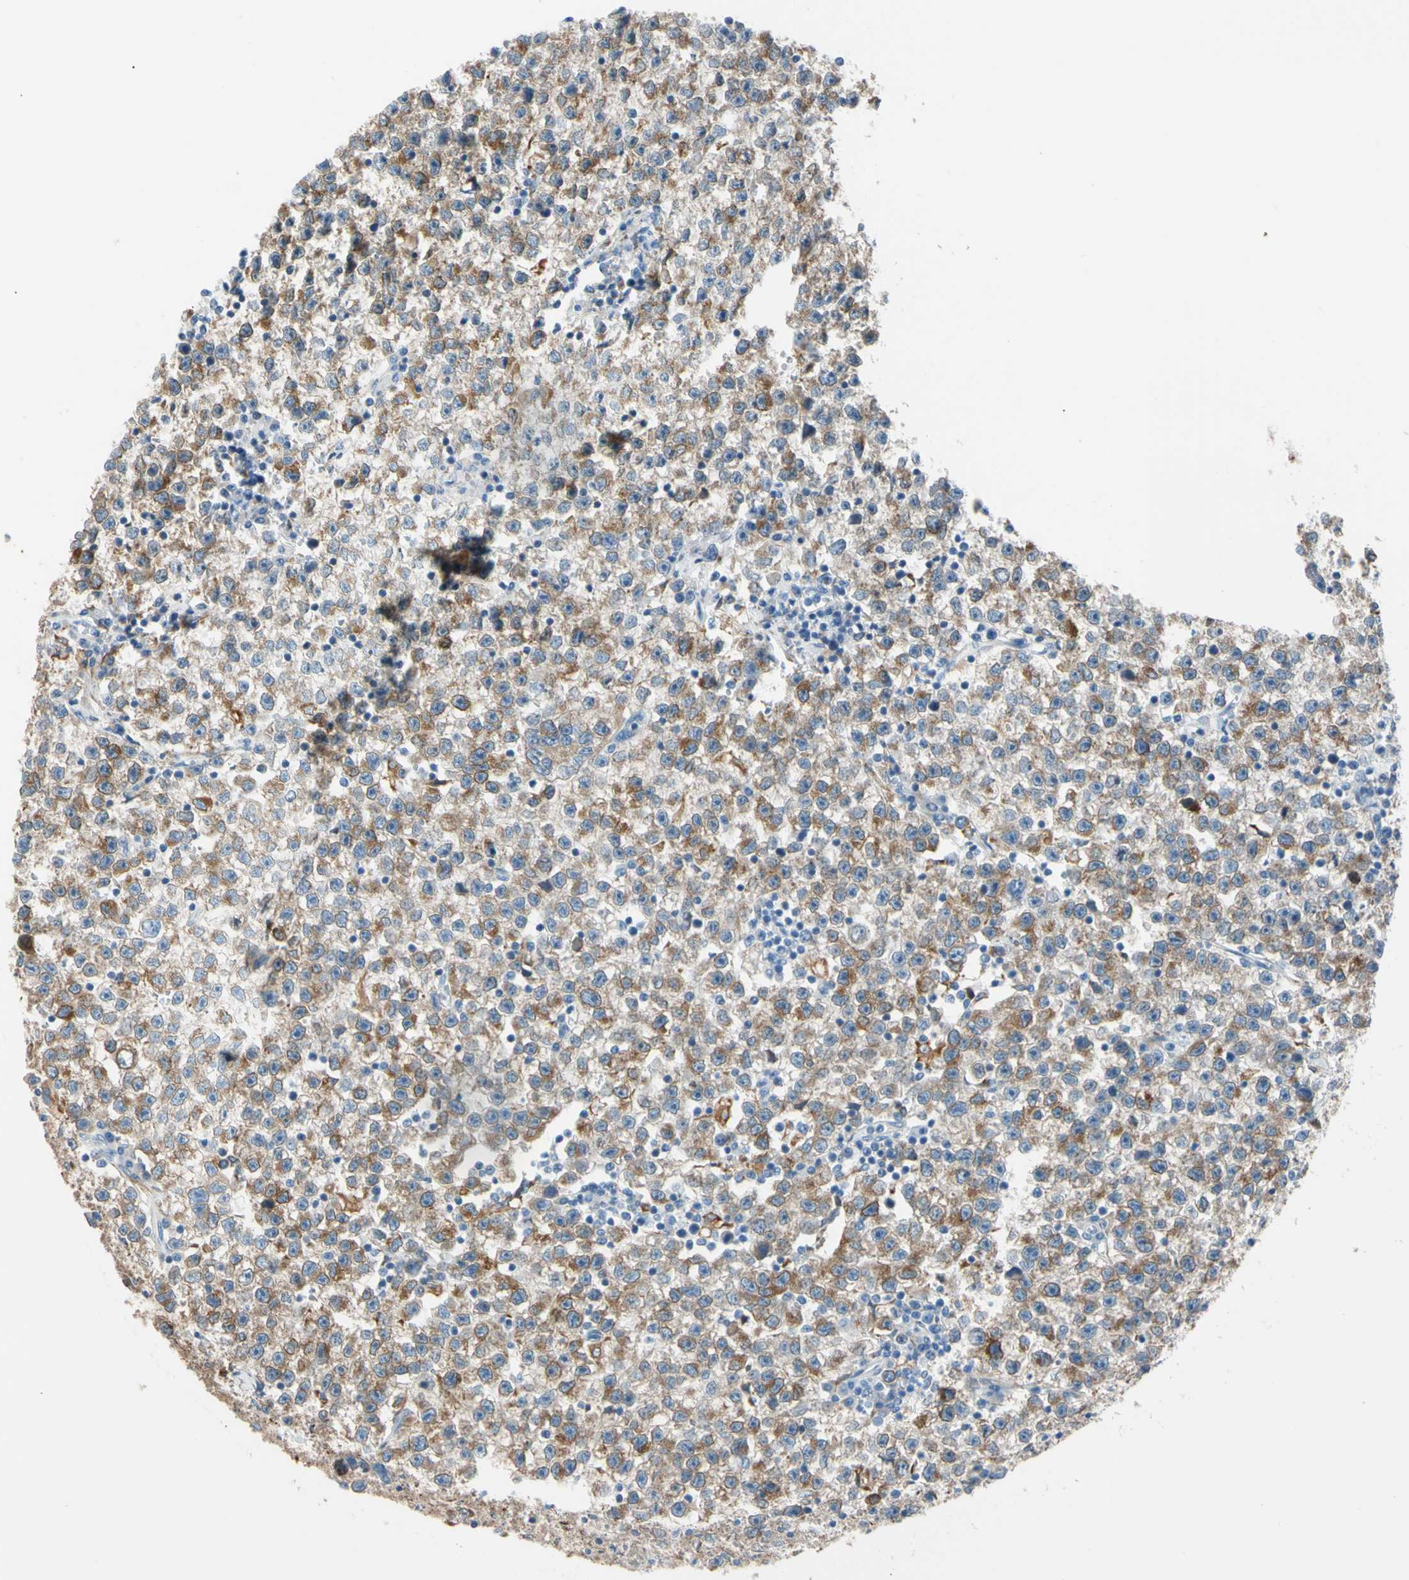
{"staining": {"intensity": "moderate", "quantity": "25%-75%", "location": "cytoplasmic/membranous"}, "tissue": "testis cancer", "cell_type": "Tumor cells", "image_type": "cancer", "snomed": [{"axis": "morphology", "description": "Seminoma, NOS"}, {"axis": "topography", "description": "Testis"}], "caption": "An IHC photomicrograph of tumor tissue is shown. Protein staining in brown shows moderate cytoplasmic/membranous positivity in testis cancer (seminoma) within tumor cells.", "gene": "LRPAP1", "patient": {"sex": "male", "age": 22}}